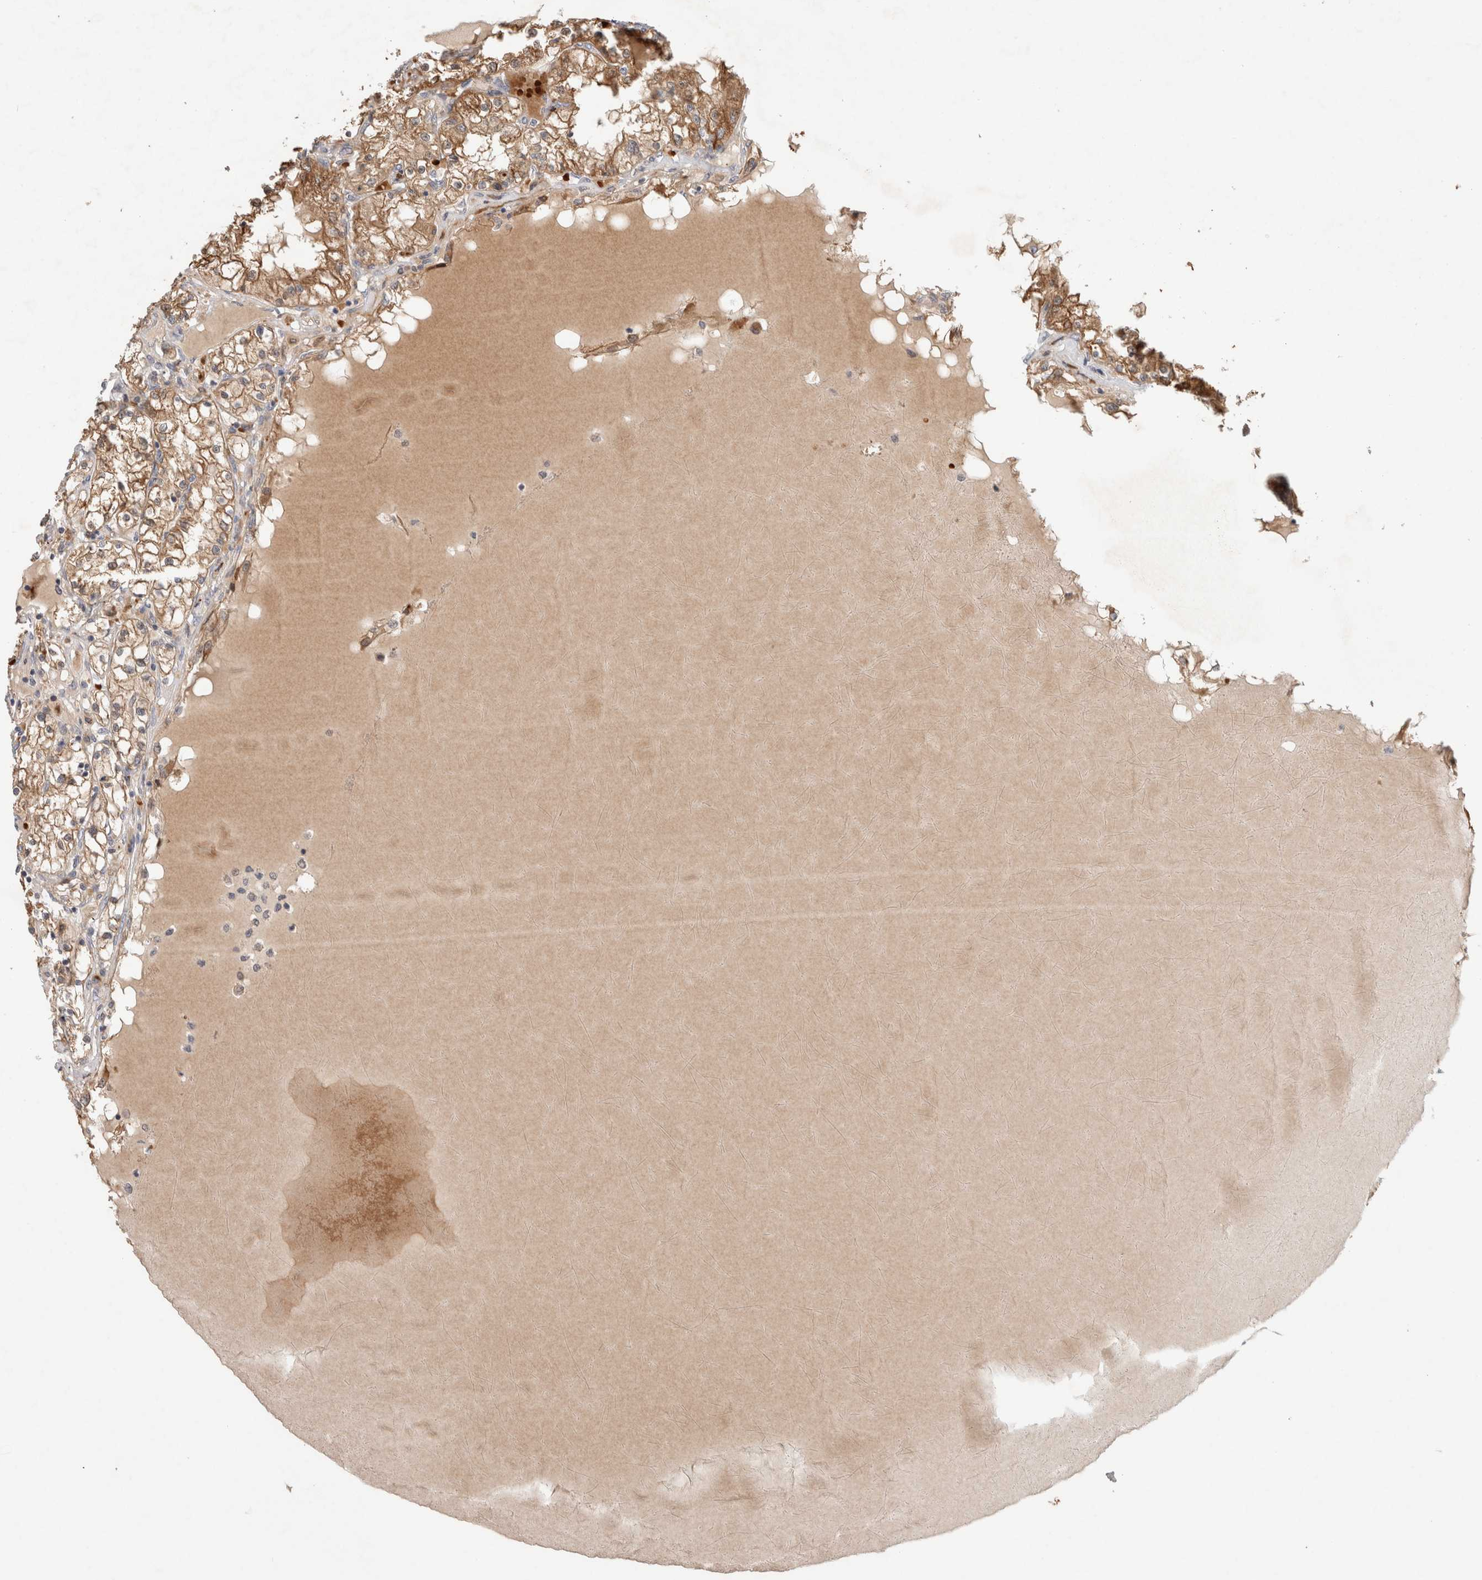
{"staining": {"intensity": "moderate", "quantity": ">75%", "location": "cytoplasmic/membranous"}, "tissue": "renal cancer", "cell_type": "Tumor cells", "image_type": "cancer", "snomed": [{"axis": "morphology", "description": "Adenocarcinoma, NOS"}, {"axis": "topography", "description": "Kidney"}], "caption": "Immunohistochemical staining of human renal cancer (adenocarcinoma) exhibits moderate cytoplasmic/membranous protein expression in about >75% of tumor cells.", "gene": "OTUD6B", "patient": {"sex": "male", "age": 68}}